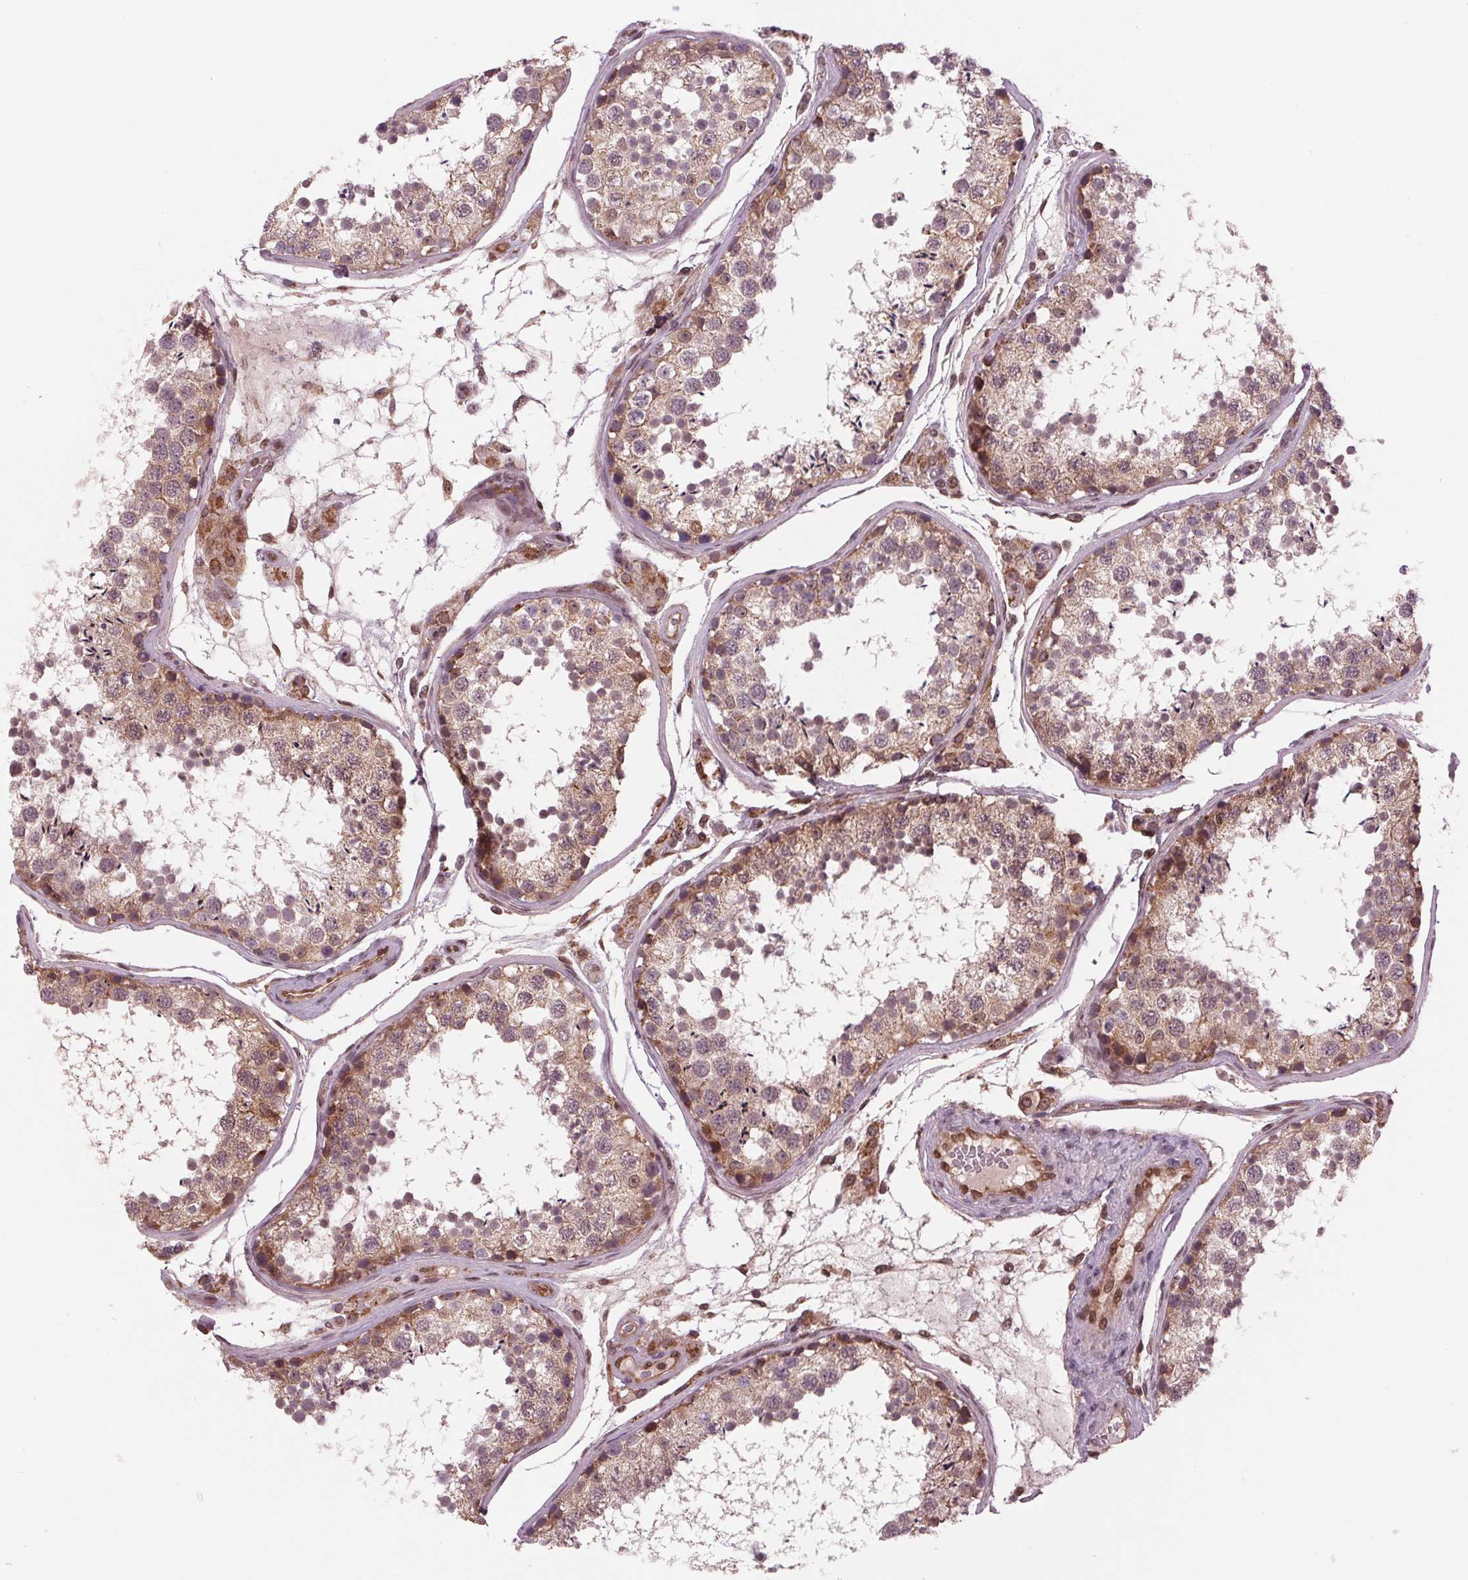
{"staining": {"intensity": "weak", "quantity": "25%-75%", "location": "cytoplasmic/membranous"}, "tissue": "testis", "cell_type": "Cells in seminiferous ducts", "image_type": "normal", "snomed": [{"axis": "morphology", "description": "Normal tissue, NOS"}, {"axis": "topography", "description": "Testis"}], "caption": "Human testis stained for a protein (brown) reveals weak cytoplasmic/membranous positive staining in approximately 25%-75% of cells in seminiferous ducts.", "gene": "STAT3", "patient": {"sex": "male", "age": 29}}